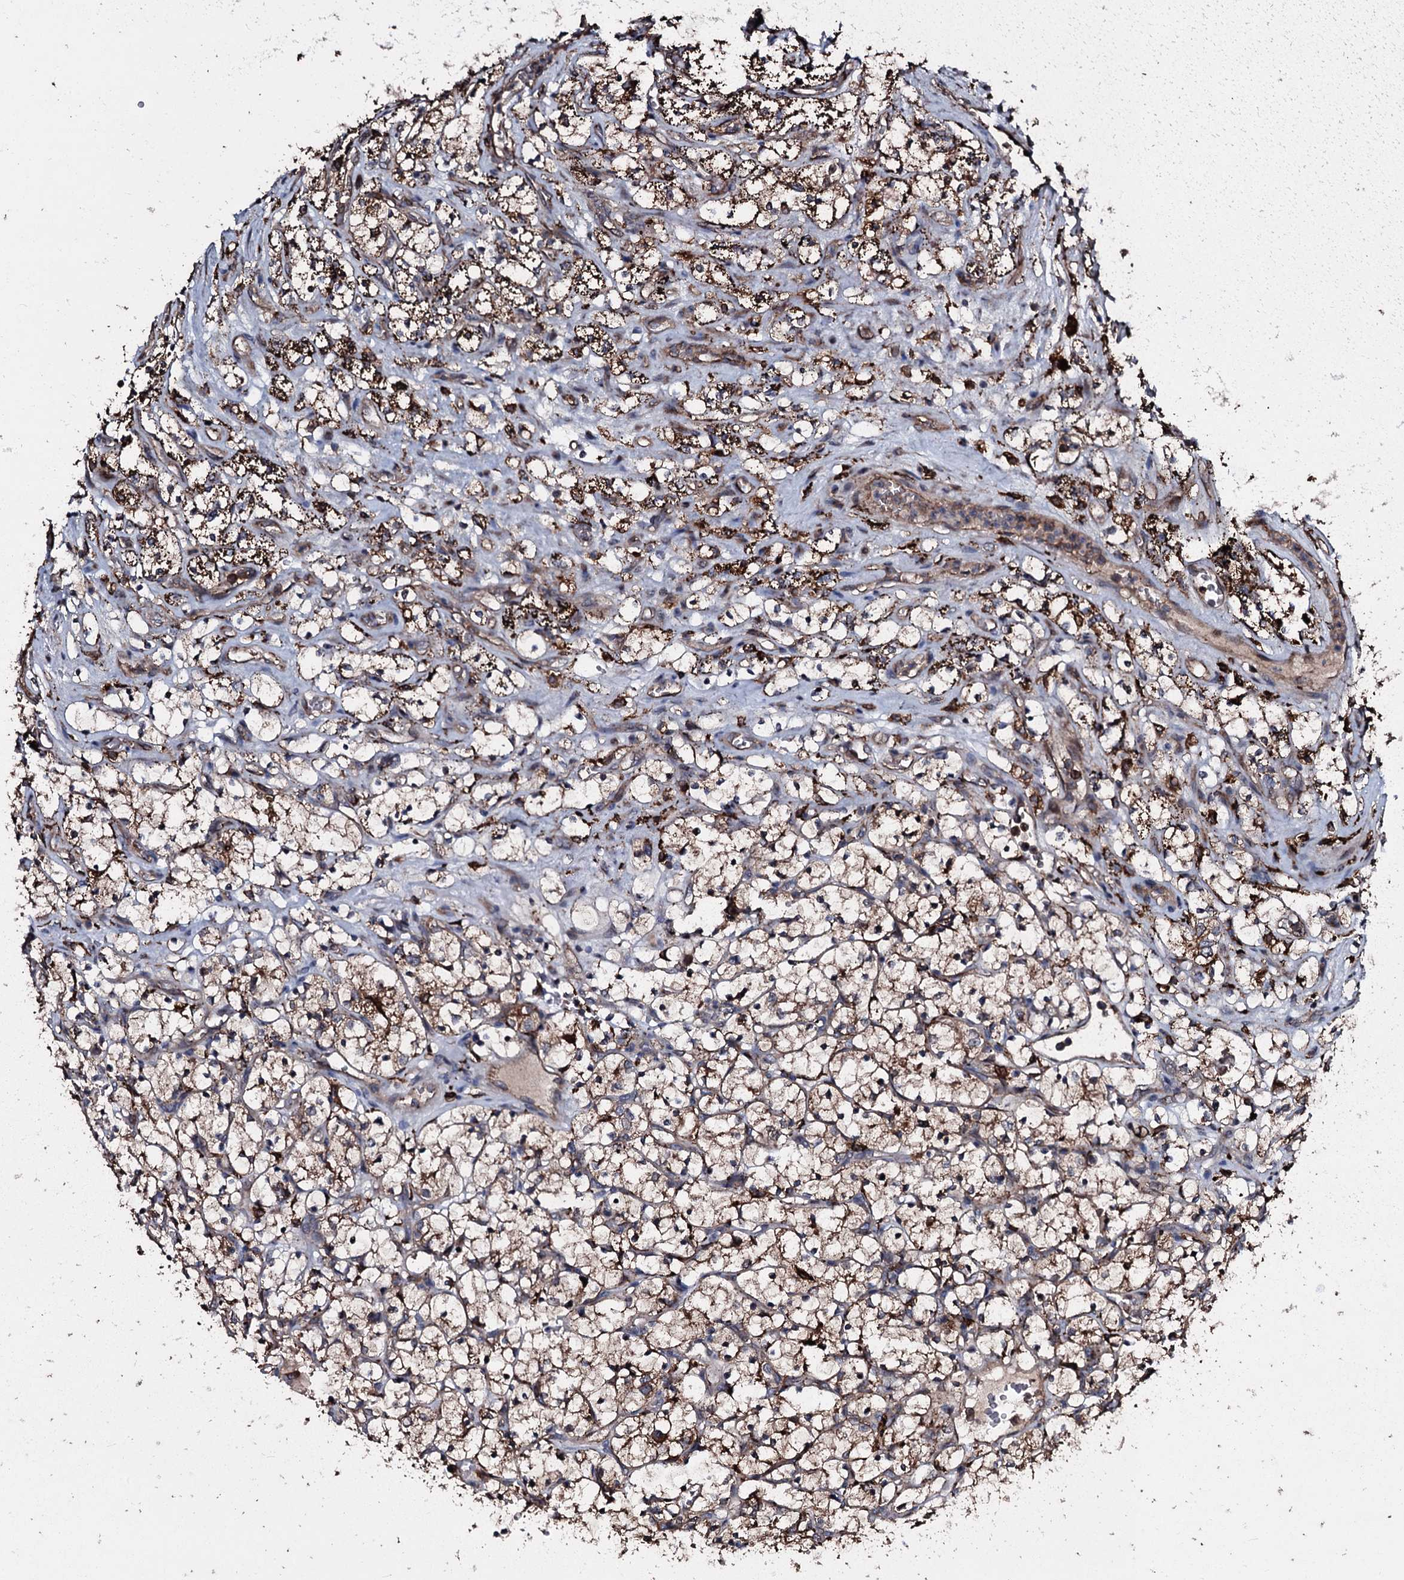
{"staining": {"intensity": "strong", "quantity": ">75%", "location": "cytoplasmic/membranous"}, "tissue": "renal cancer", "cell_type": "Tumor cells", "image_type": "cancer", "snomed": [{"axis": "morphology", "description": "Adenocarcinoma, NOS"}, {"axis": "topography", "description": "Kidney"}], "caption": "Renal adenocarcinoma stained for a protein (brown) shows strong cytoplasmic/membranous positive staining in about >75% of tumor cells.", "gene": "TPGS2", "patient": {"sex": "female", "age": 69}}